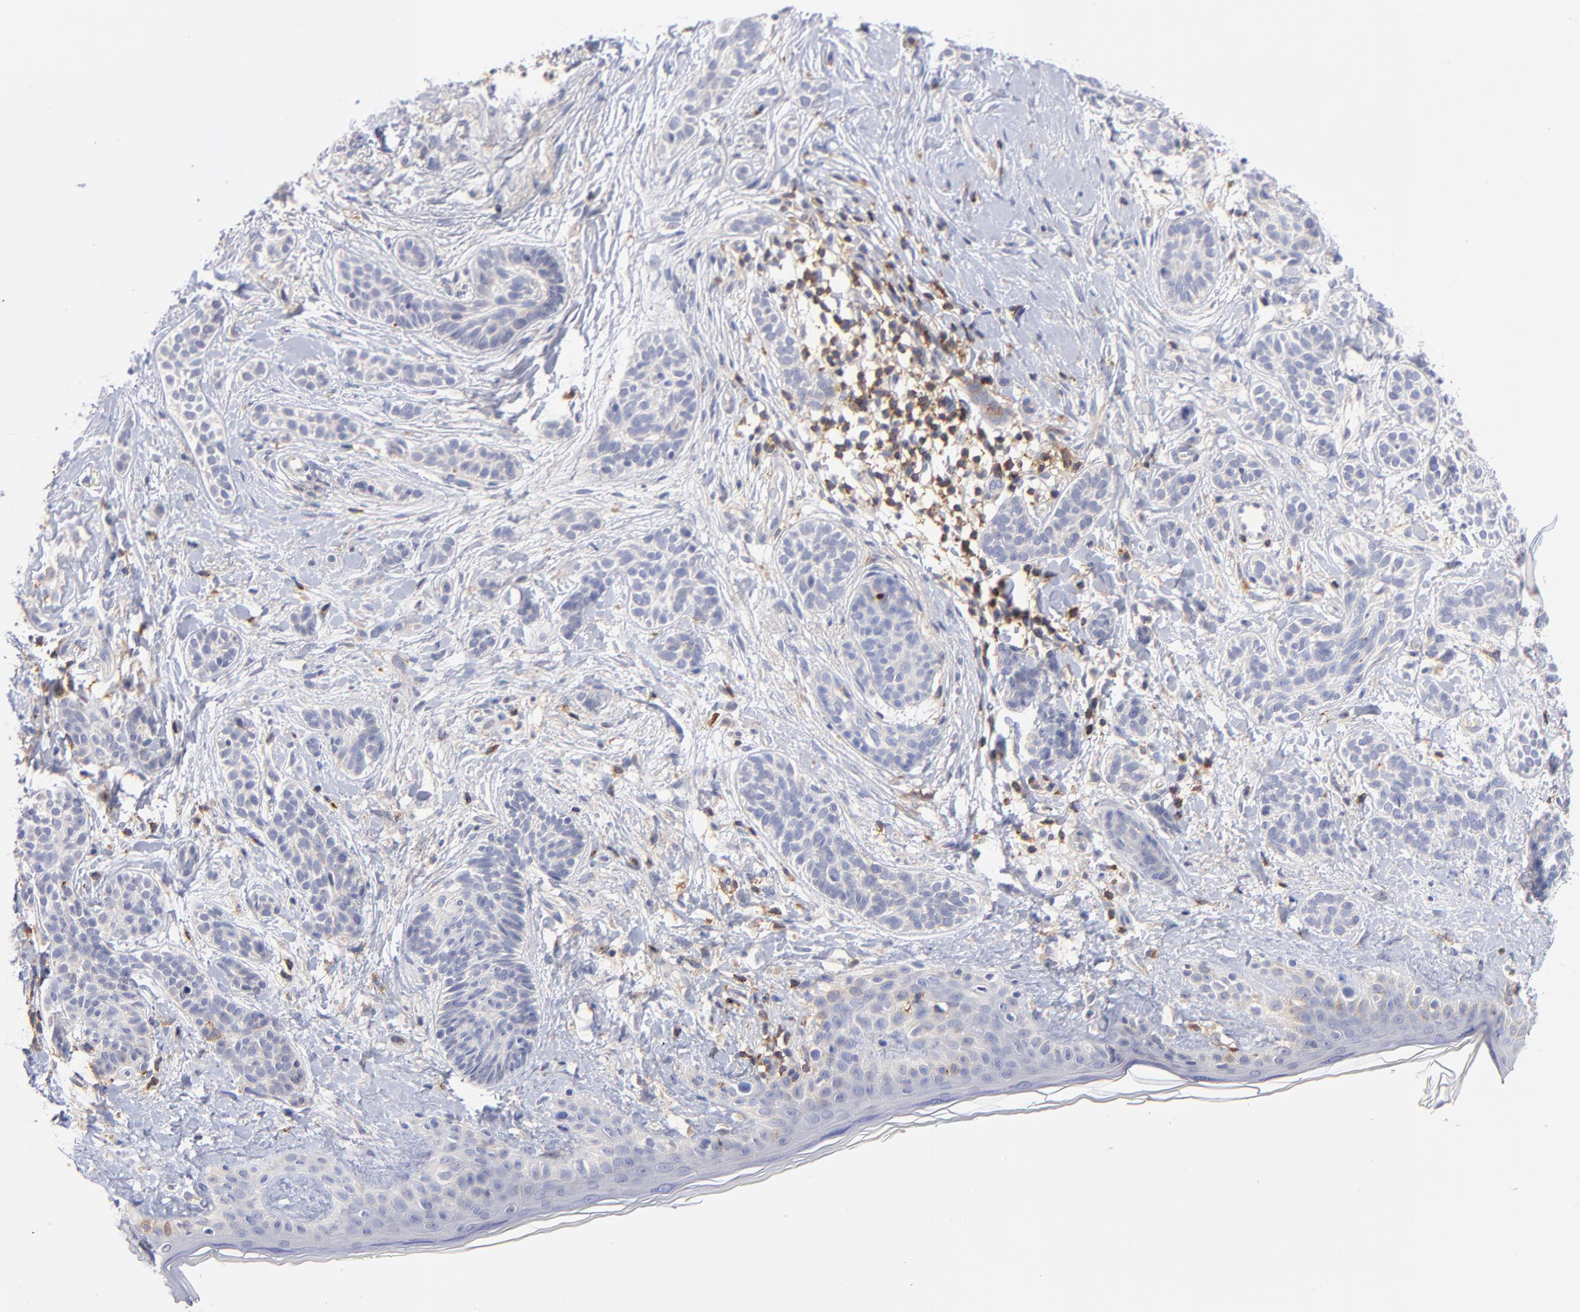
{"staining": {"intensity": "weak", "quantity": "<25%", "location": "cytoplasmic/membranous"}, "tissue": "skin cancer", "cell_type": "Tumor cells", "image_type": "cancer", "snomed": [{"axis": "morphology", "description": "Normal tissue, NOS"}, {"axis": "morphology", "description": "Basal cell carcinoma"}, {"axis": "topography", "description": "Skin"}], "caption": "Immunohistochemical staining of human skin cancer (basal cell carcinoma) demonstrates no significant staining in tumor cells. The staining was performed using DAB (3,3'-diaminobenzidine) to visualize the protein expression in brown, while the nuclei were stained in blue with hematoxylin (Magnification: 20x).", "gene": "KREMEN2", "patient": {"sex": "male", "age": 63}}